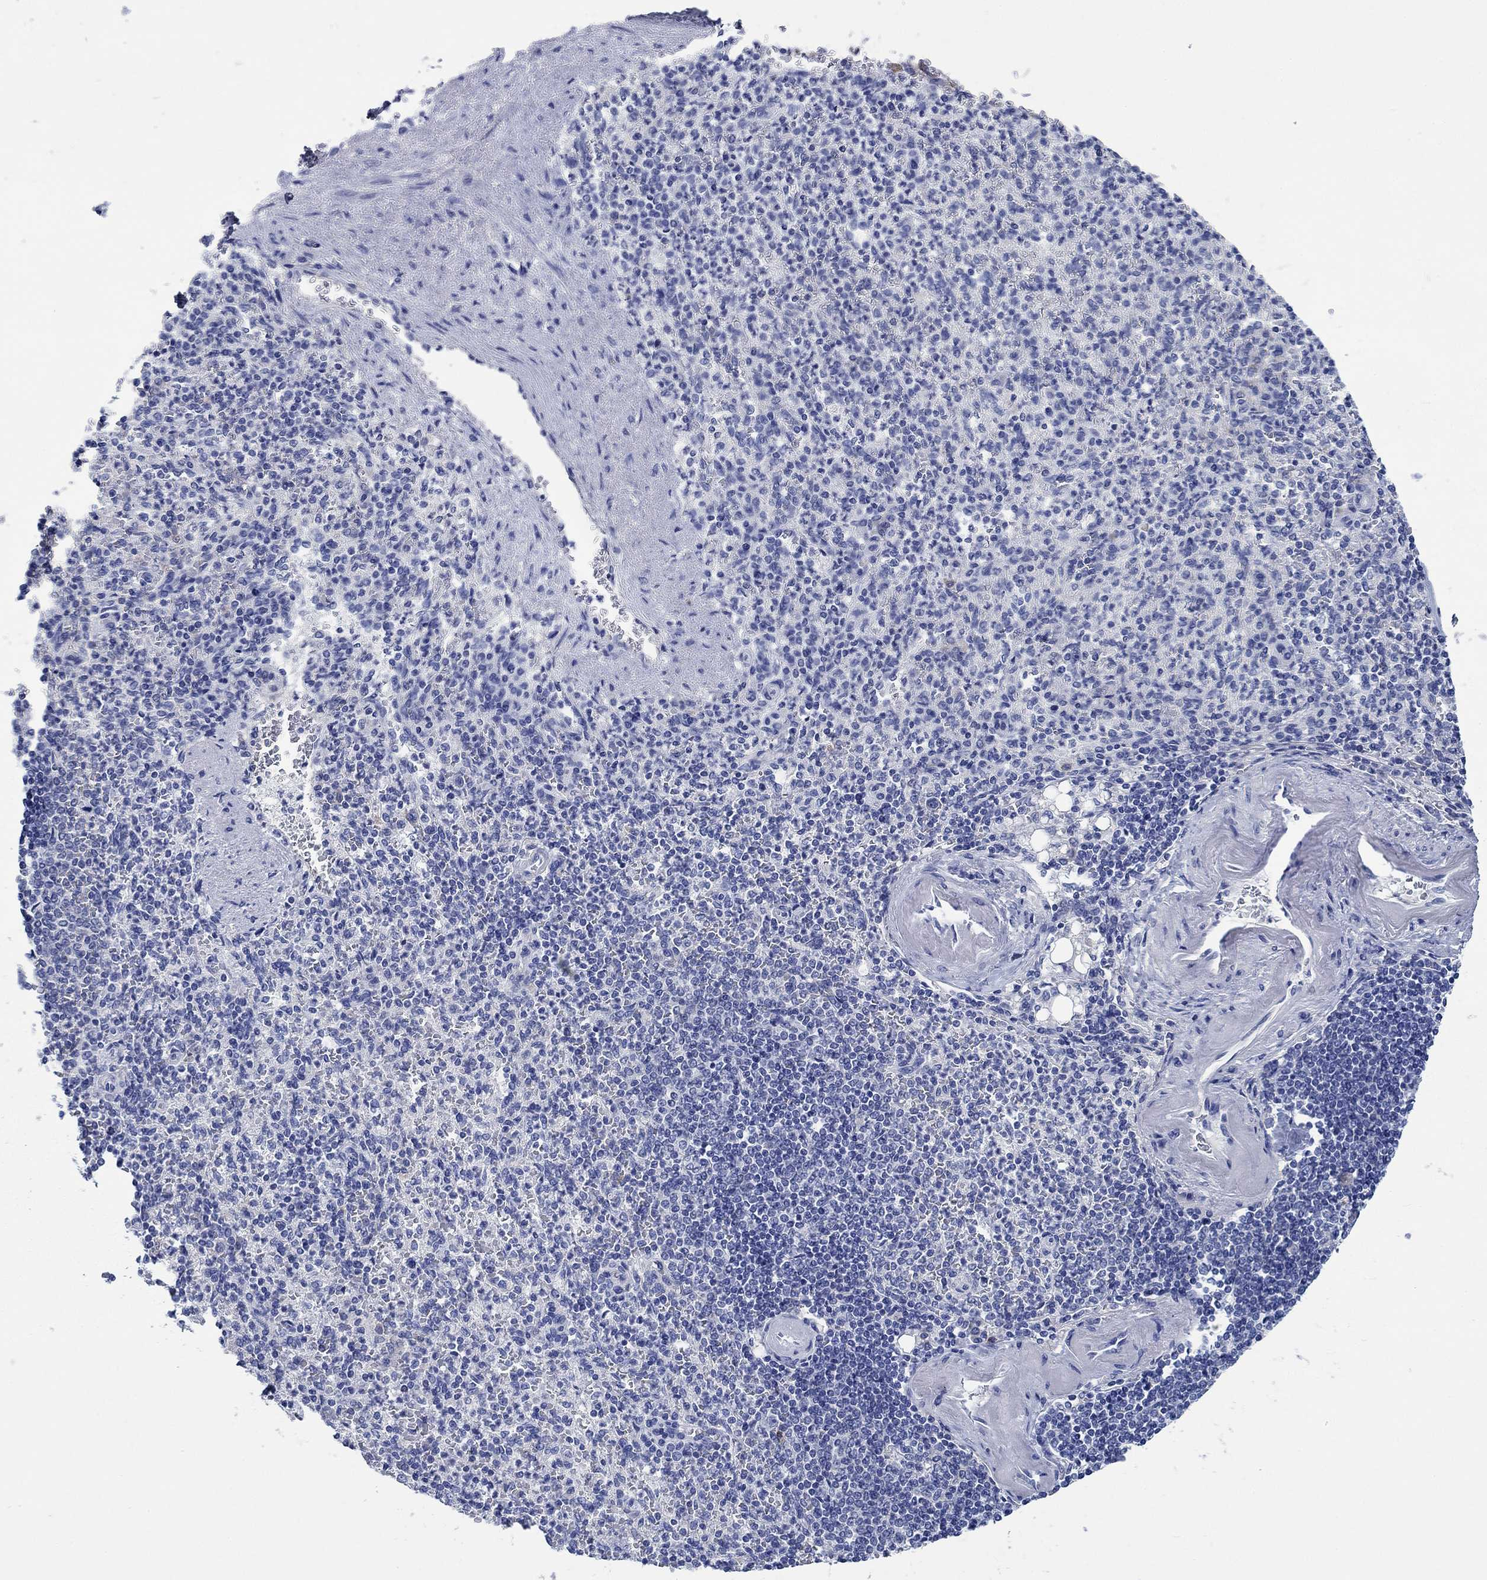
{"staining": {"intensity": "negative", "quantity": "none", "location": "none"}, "tissue": "spleen", "cell_type": "Cells in red pulp", "image_type": "normal", "snomed": [{"axis": "morphology", "description": "Normal tissue, NOS"}, {"axis": "topography", "description": "Spleen"}], "caption": "Immunohistochemical staining of benign spleen displays no significant staining in cells in red pulp. The staining was performed using DAB to visualize the protein expression in brown, while the nuclei were stained in blue with hematoxylin (Magnification: 20x).", "gene": "ENSG00000251537", "patient": {"sex": "female", "age": 74}}